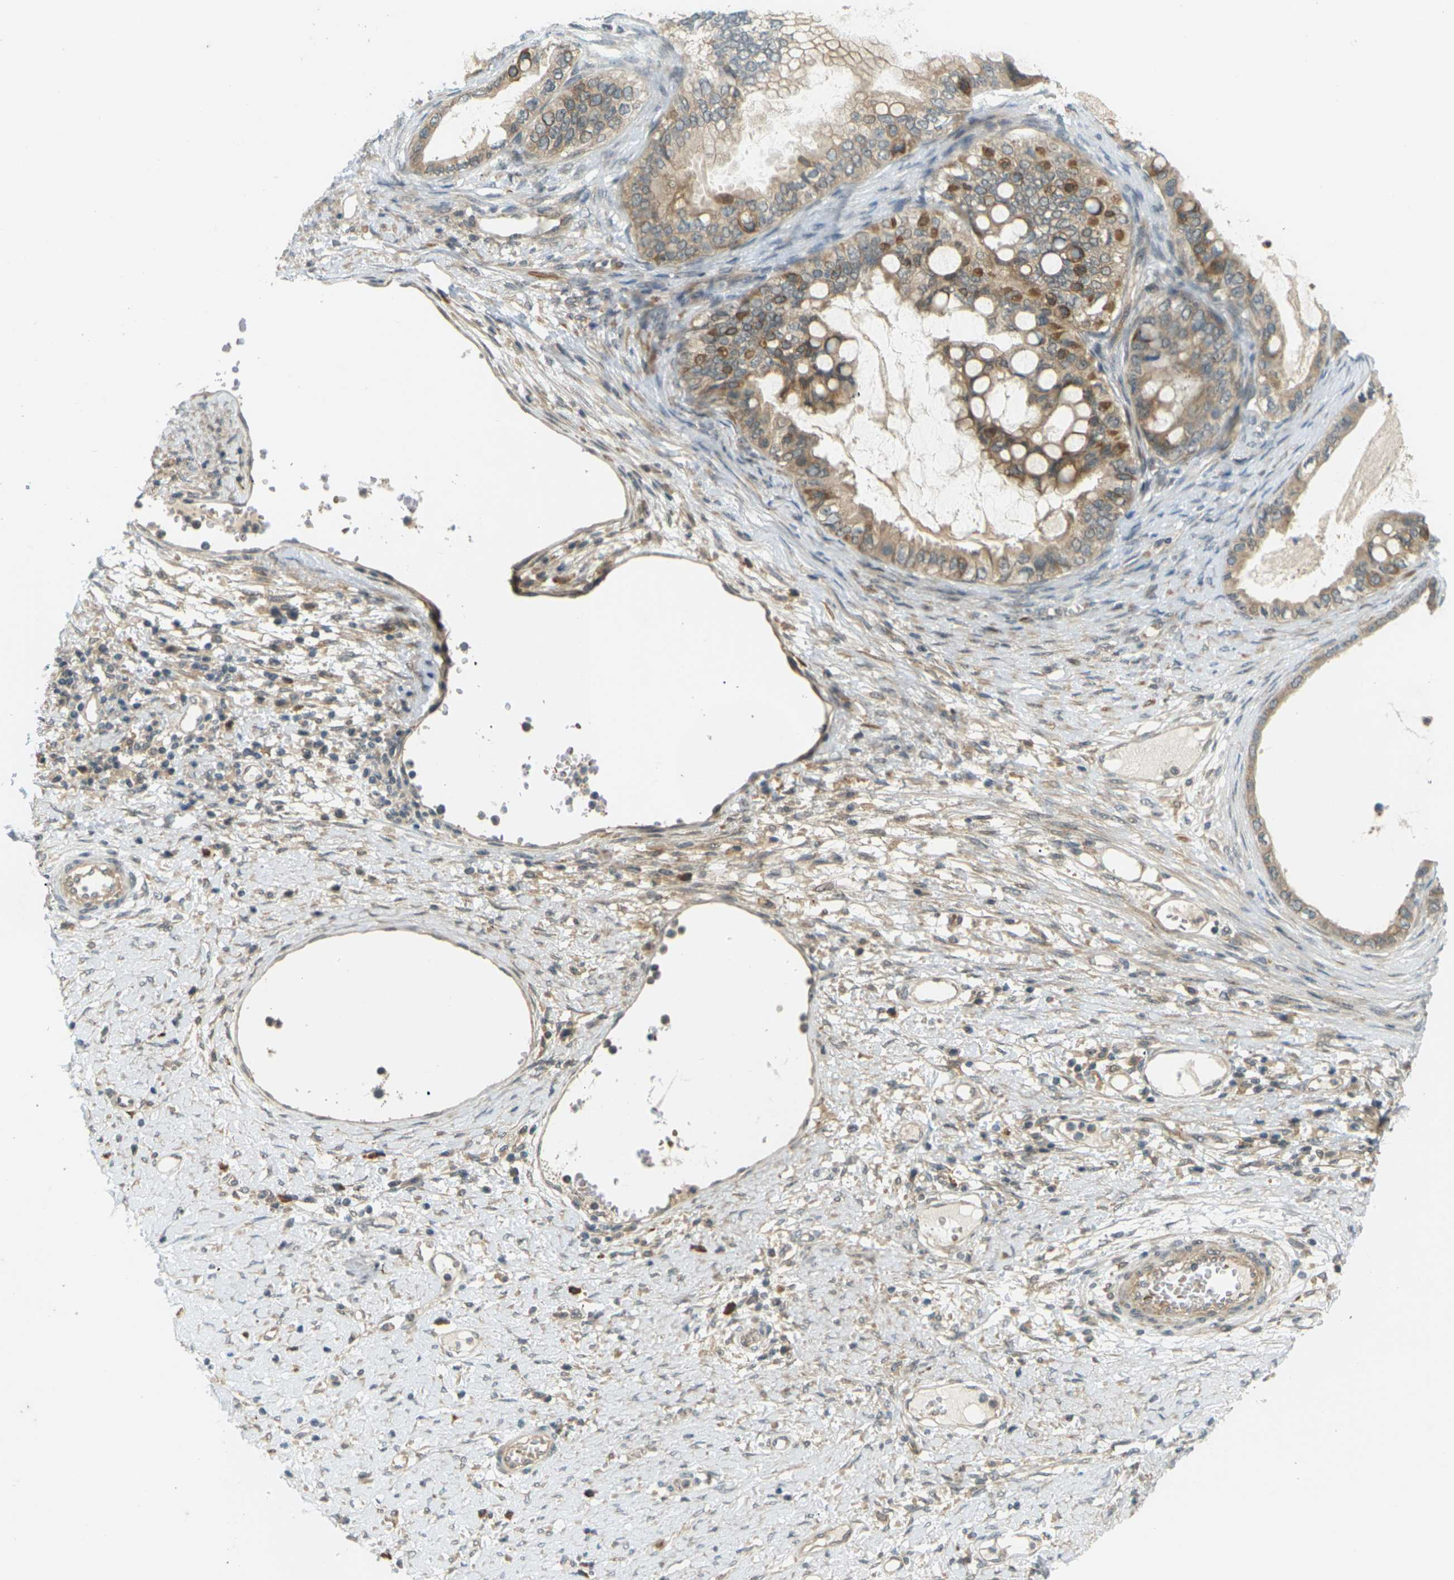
{"staining": {"intensity": "moderate", "quantity": ">75%", "location": "cytoplasmic/membranous"}, "tissue": "ovarian cancer", "cell_type": "Tumor cells", "image_type": "cancer", "snomed": [{"axis": "morphology", "description": "Cystadenocarcinoma, mucinous, NOS"}, {"axis": "topography", "description": "Ovary"}], "caption": "A brown stain highlights moderate cytoplasmic/membranous staining of a protein in mucinous cystadenocarcinoma (ovarian) tumor cells.", "gene": "SOCS6", "patient": {"sex": "female", "age": 80}}